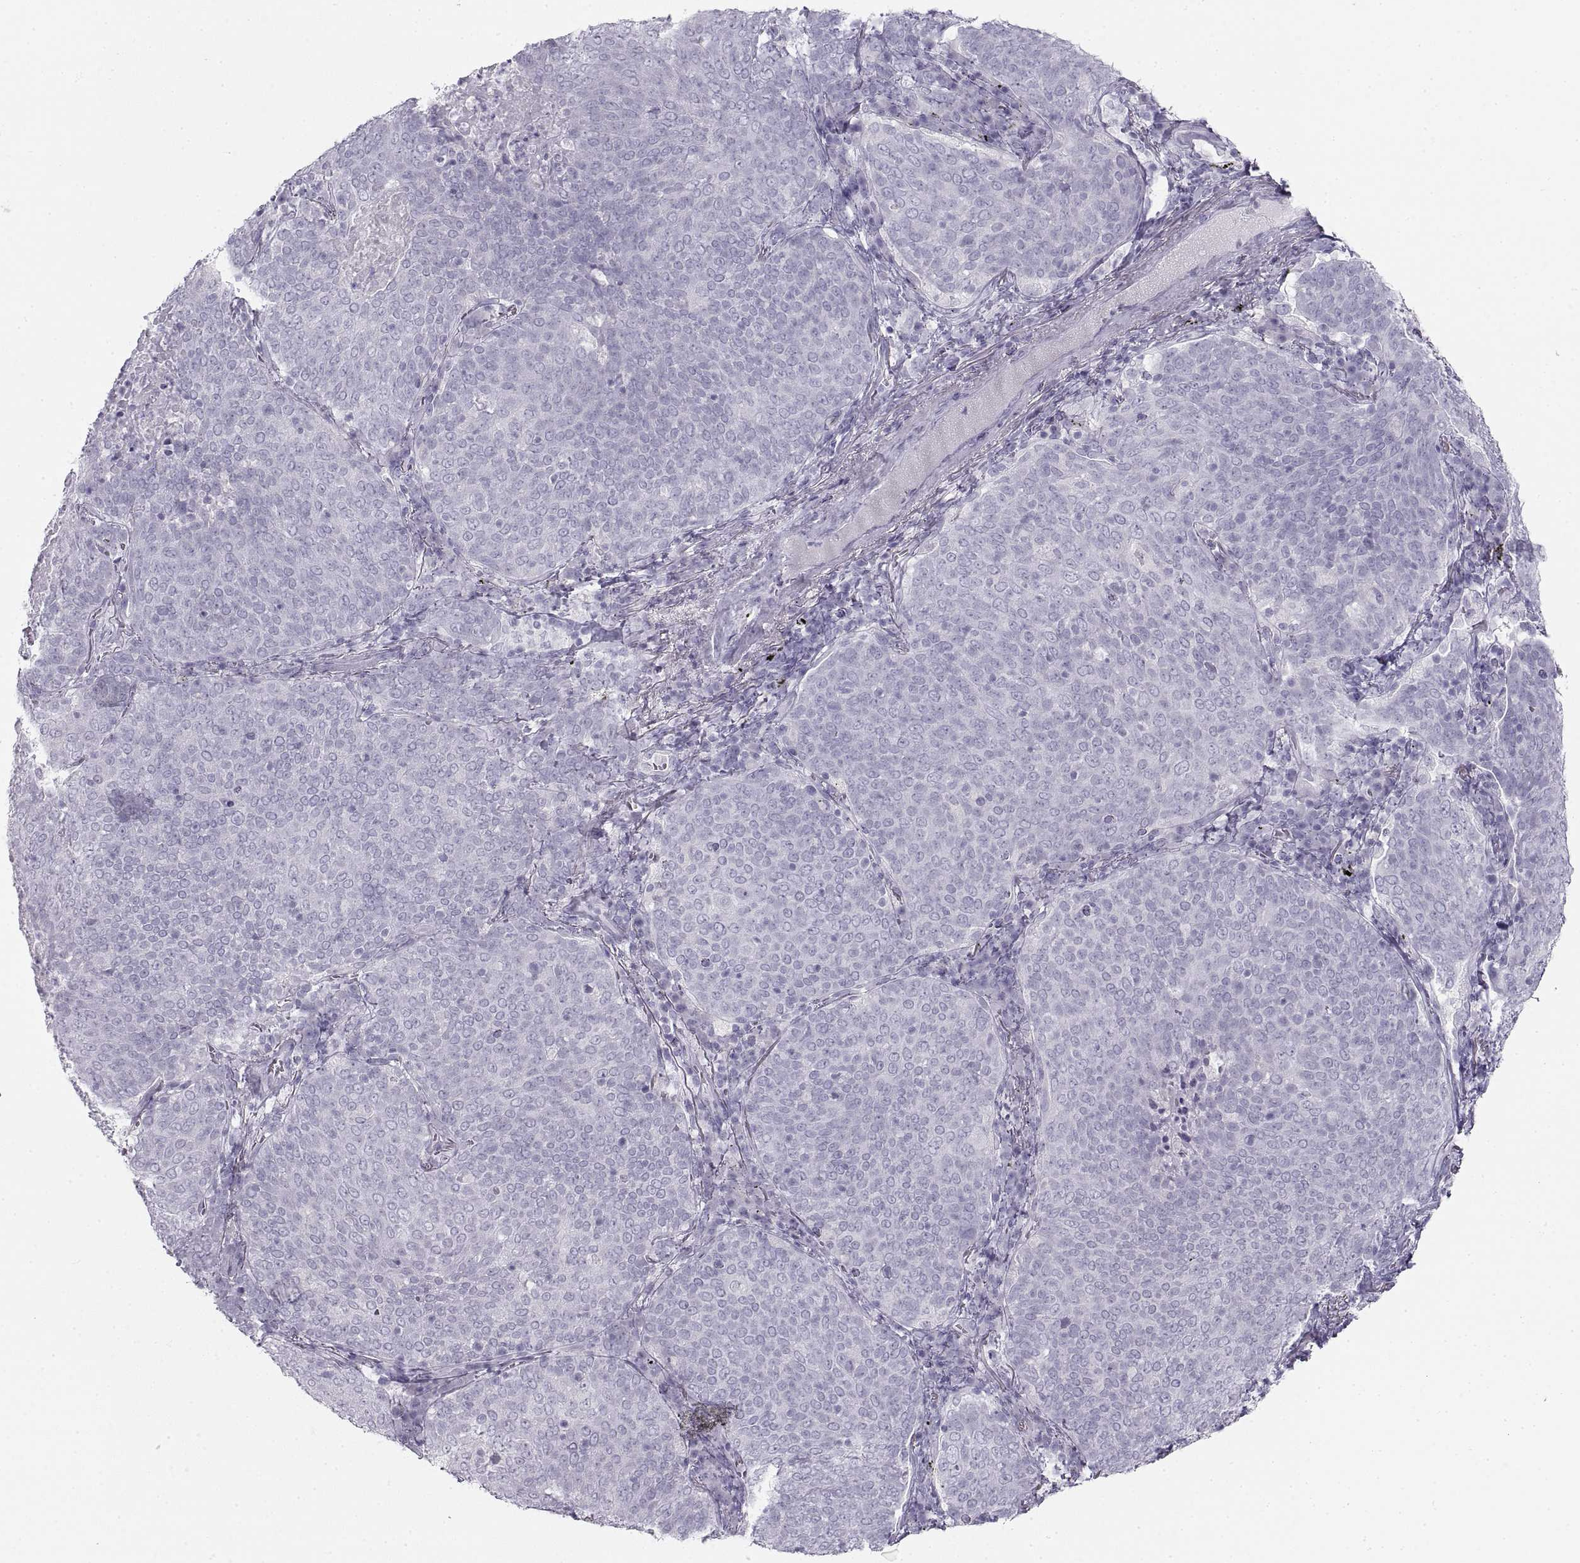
{"staining": {"intensity": "negative", "quantity": "none", "location": "none"}, "tissue": "lung cancer", "cell_type": "Tumor cells", "image_type": "cancer", "snomed": [{"axis": "morphology", "description": "Squamous cell carcinoma, NOS"}, {"axis": "topography", "description": "Lung"}], "caption": "IHC image of neoplastic tissue: lung cancer (squamous cell carcinoma) stained with DAB (3,3'-diaminobenzidine) shows no significant protein positivity in tumor cells.", "gene": "SEMG1", "patient": {"sex": "male", "age": 82}}